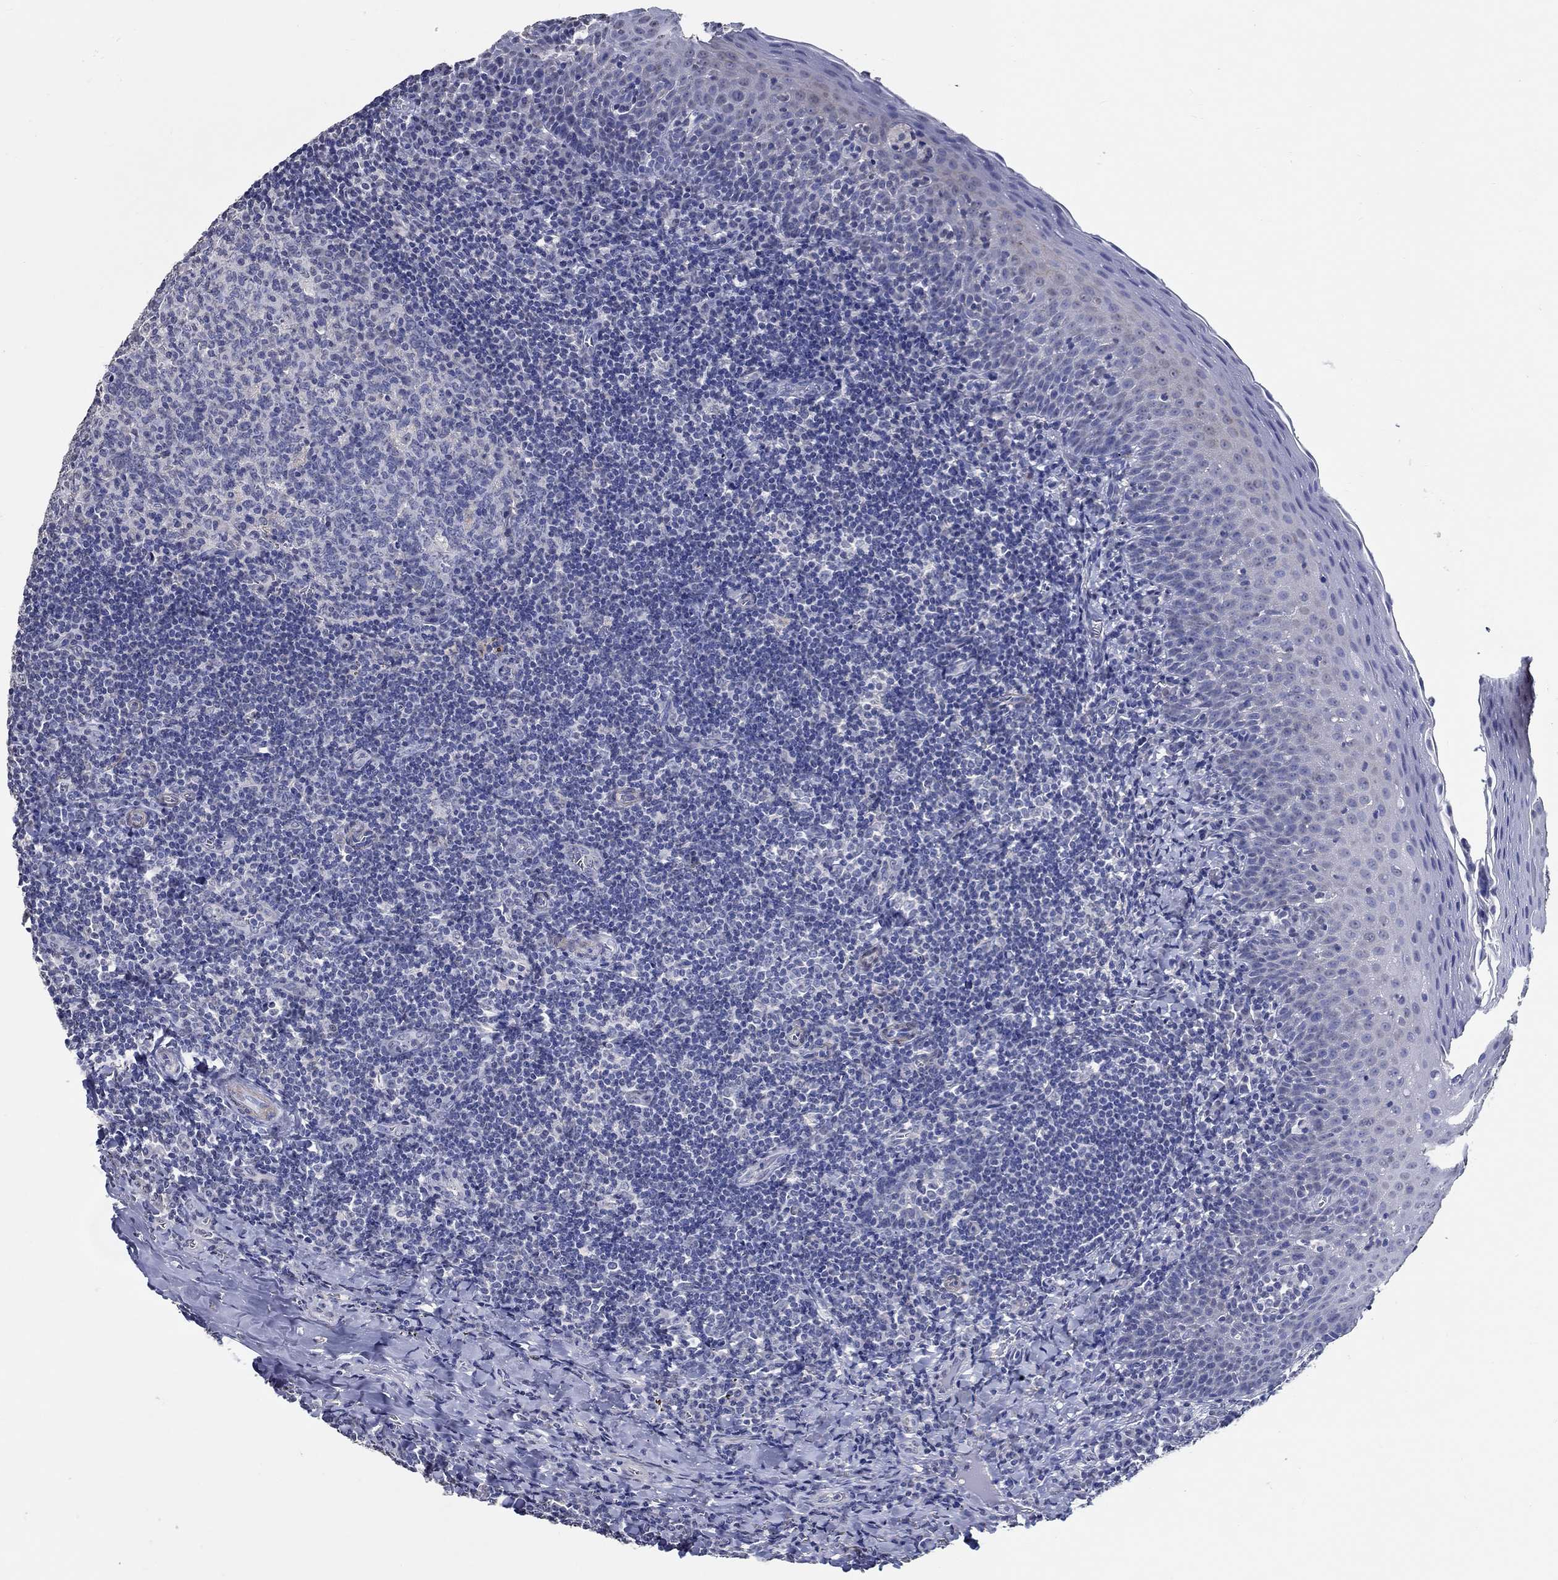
{"staining": {"intensity": "negative", "quantity": "none", "location": "none"}, "tissue": "tonsil", "cell_type": "Germinal center cells", "image_type": "normal", "snomed": [{"axis": "morphology", "description": "Normal tissue, NOS"}, {"axis": "morphology", "description": "Inflammation, NOS"}, {"axis": "topography", "description": "Tonsil"}], "caption": "IHC photomicrograph of unremarkable human tonsil stained for a protein (brown), which displays no positivity in germinal center cells.", "gene": "PDE1B", "patient": {"sex": "female", "age": 31}}